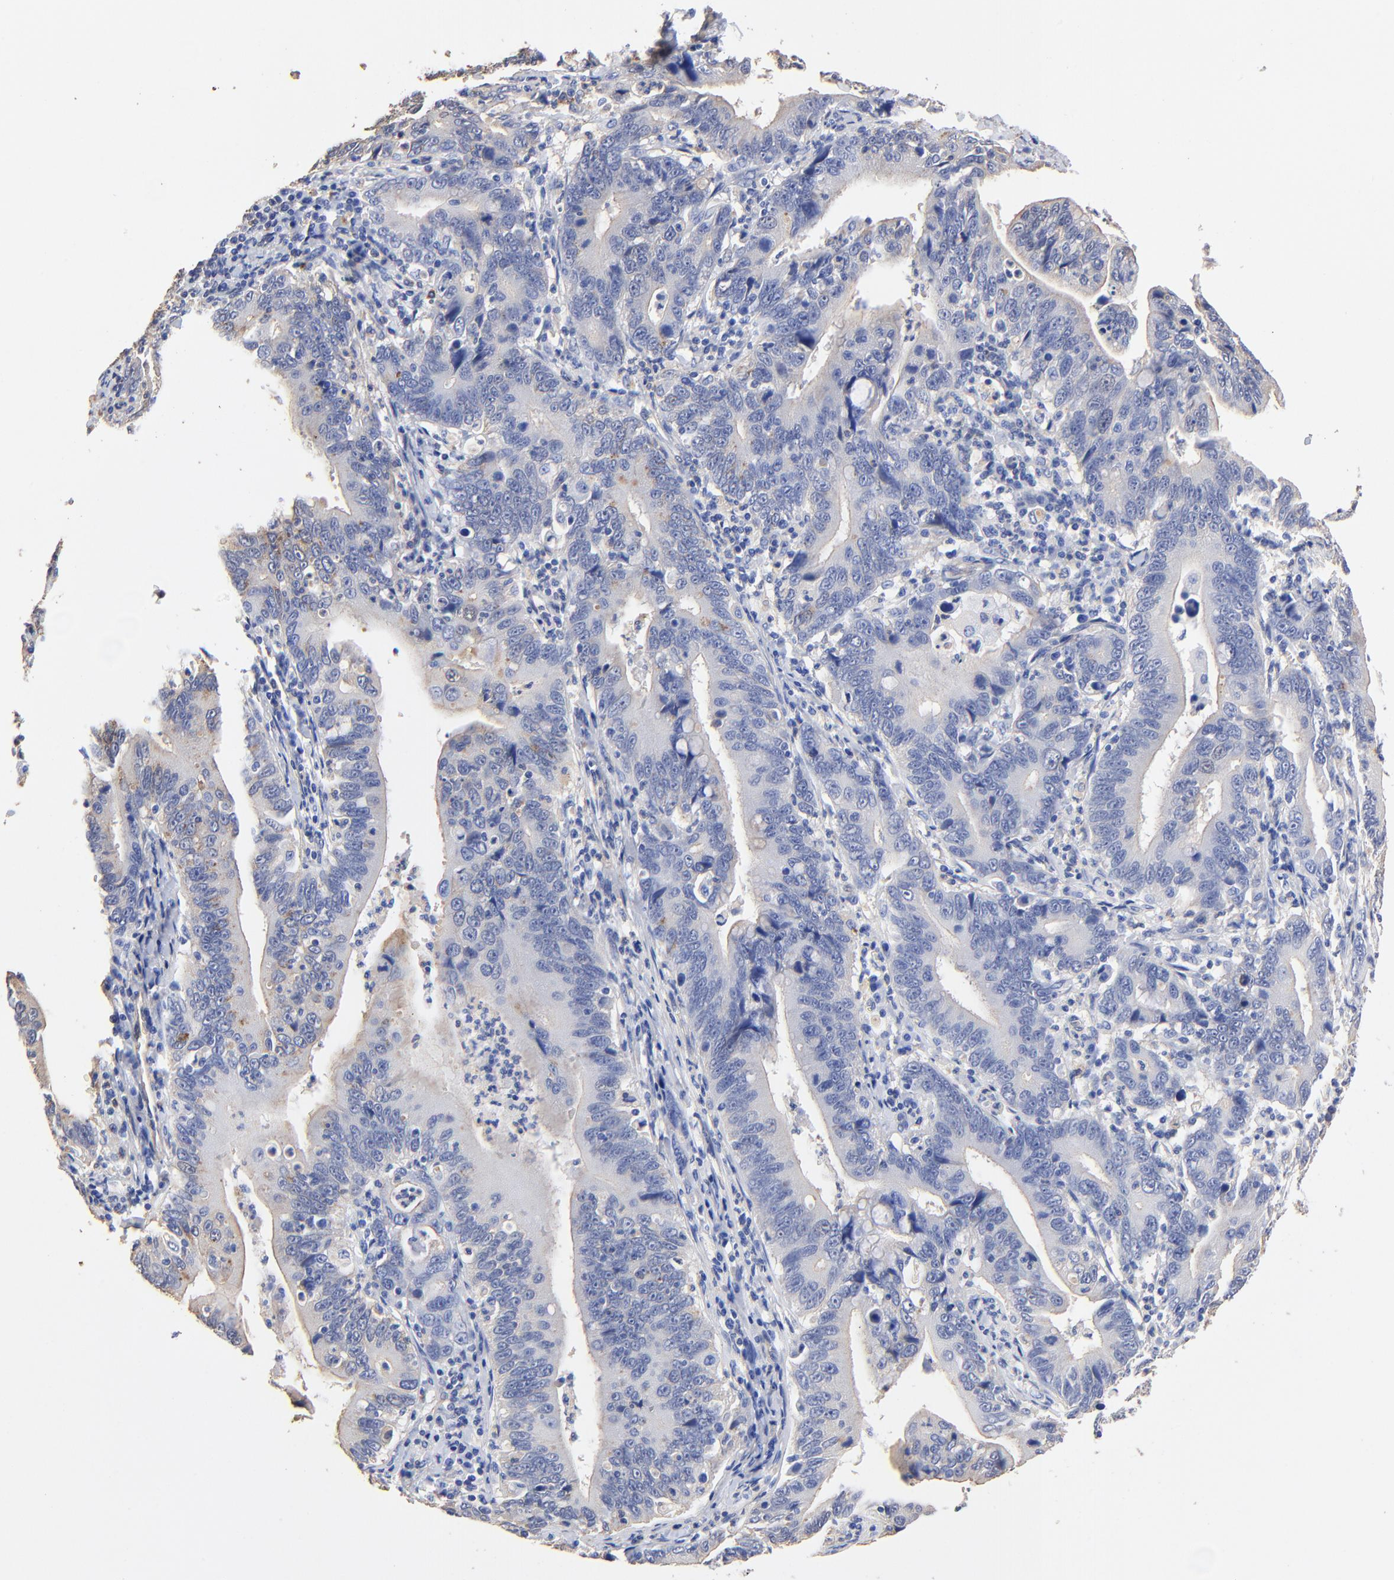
{"staining": {"intensity": "negative", "quantity": "none", "location": "none"}, "tissue": "stomach cancer", "cell_type": "Tumor cells", "image_type": "cancer", "snomed": [{"axis": "morphology", "description": "Adenocarcinoma, NOS"}, {"axis": "topography", "description": "Stomach, upper"}], "caption": "Immunohistochemical staining of adenocarcinoma (stomach) displays no significant expression in tumor cells.", "gene": "TAGLN2", "patient": {"sex": "male", "age": 63}}